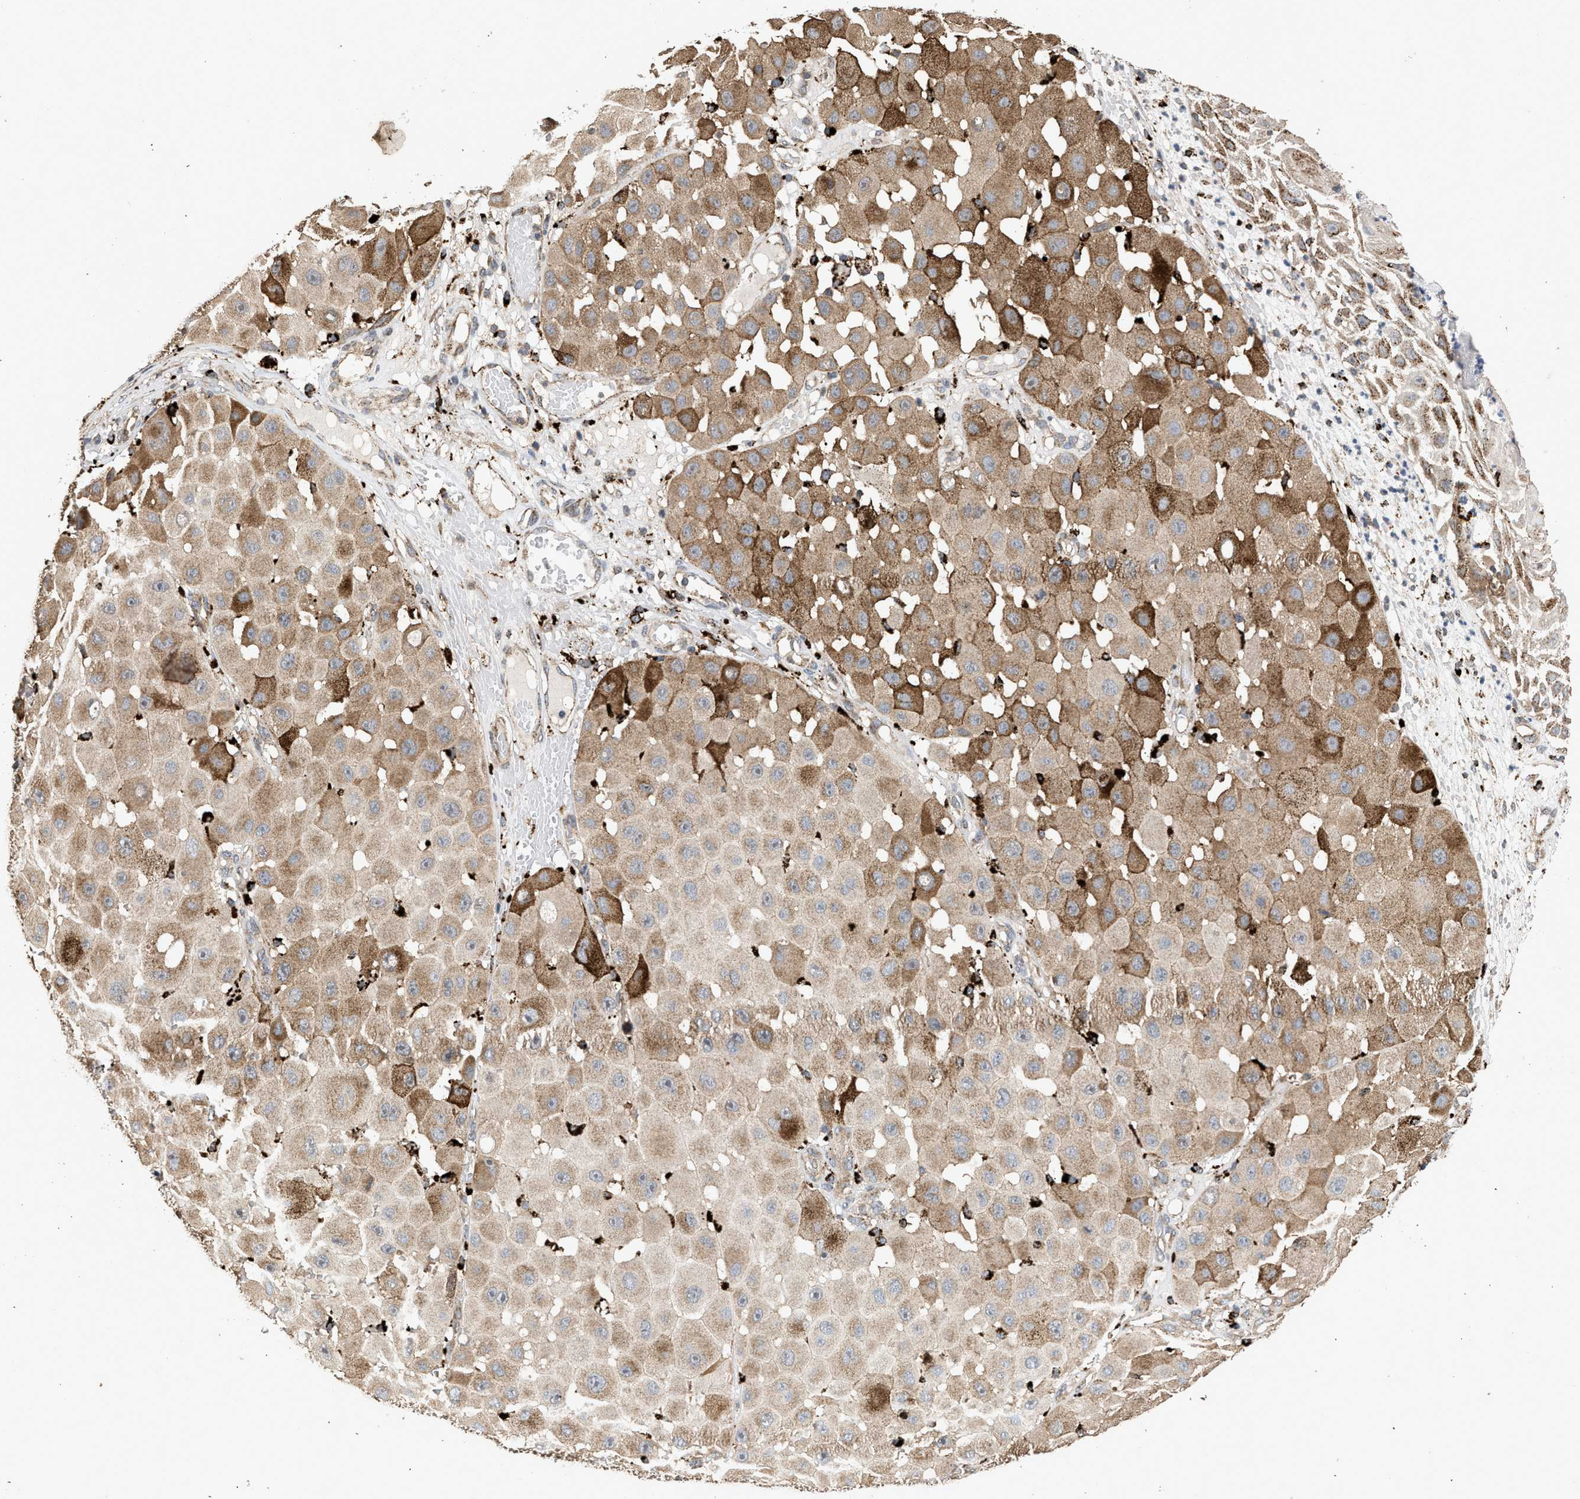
{"staining": {"intensity": "weak", "quantity": ">75%", "location": "cytoplasmic/membranous"}, "tissue": "melanoma", "cell_type": "Tumor cells", "image_type": "cancer", "snomed": [{"axis": "morphology", "description": "Malignant melanoma, NOS"}, {"axis": "topography", "description": "Skin"}], "caption": "This is a micrograph of IHC staining of melanoma, which shows weak positivity in the cytoplasmic/membranous of tumor cells.", "gene": "CTSV", "patient": {"sex": "female", "age": 81}}